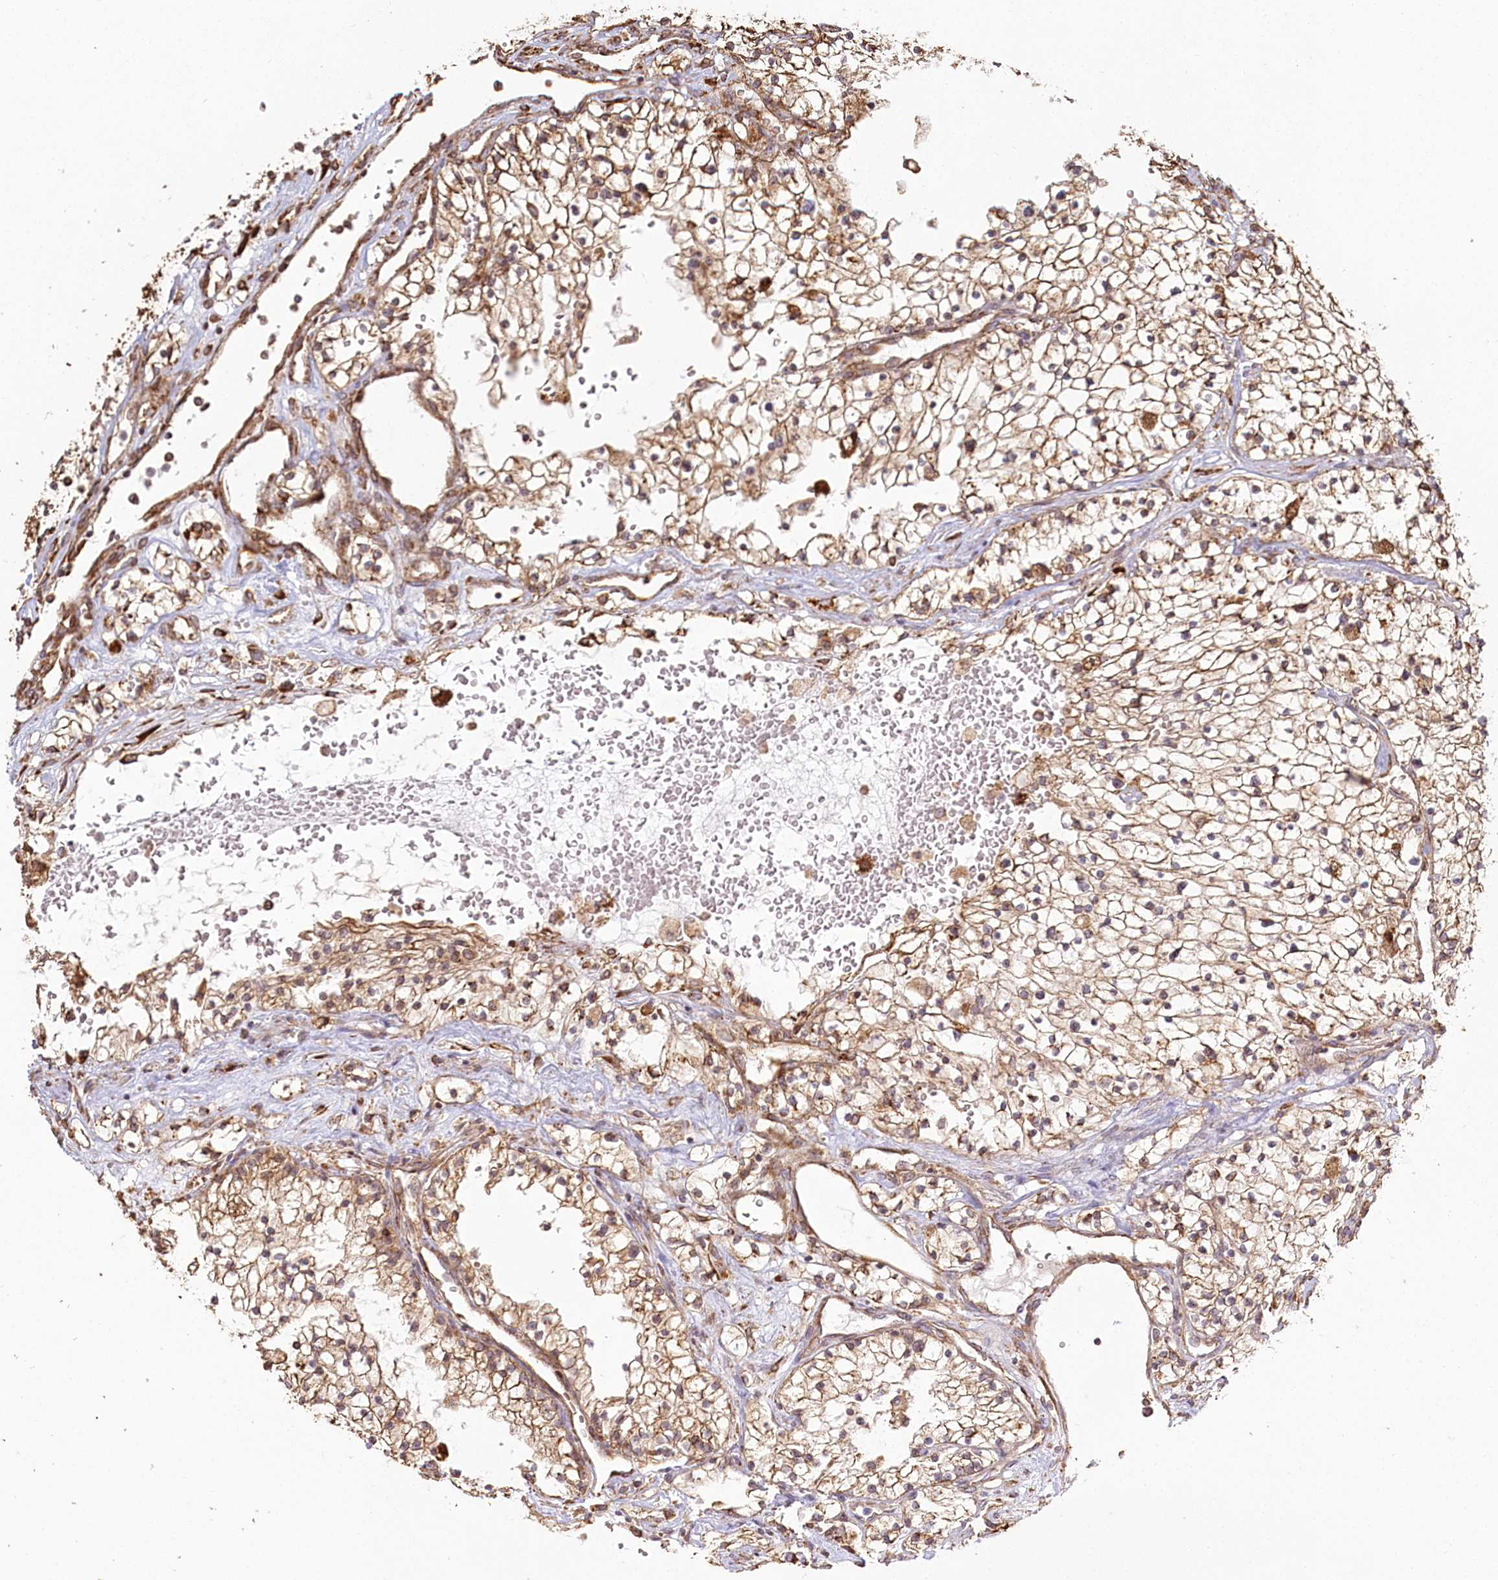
{"staining": {"intensity": "moderate", "quantity": ">75%", "location": "cytoplasmic/membranous"}, "tissue": "renal cancer", "cell_type": "Tumor cells", "image_type": "cancer", "snomed": [{"axis": "morphology", "description": "Normal tissue, NOS"}, {"axis": "morphology", "description": "Adenocarcinoma, NOS"}, {"axis": "topography", "description": "Kidney"}], "caption": "An image of renal cancer (adenocarcinoma) stained for a protein demonstrates moderate cytoplasmic/membranous brown staining in tumor cells.", "gene": "FAM13A", "patient": {"sex": "male", "age": 68}}